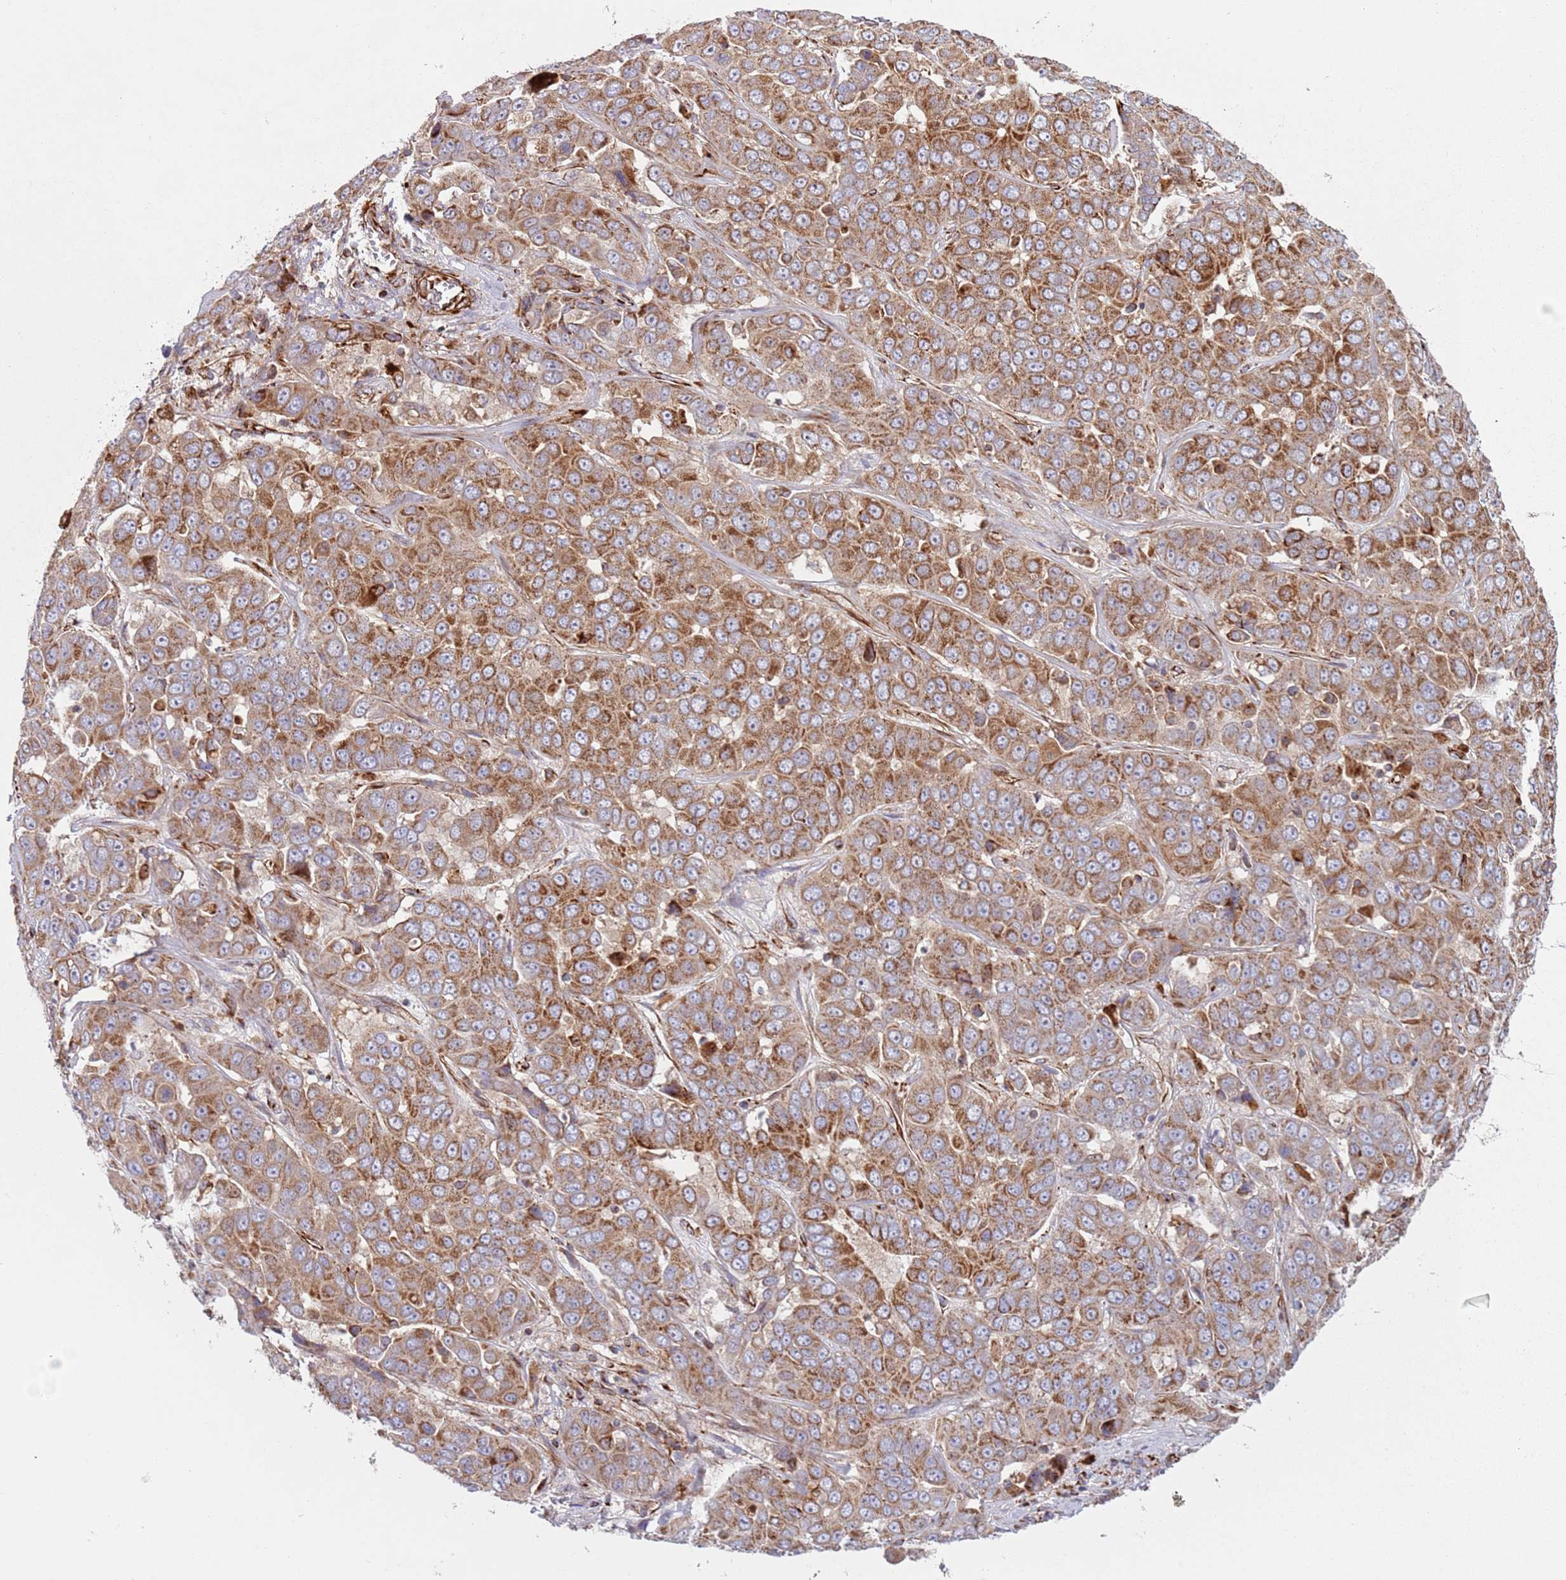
{"staining": {"intensity": "moderate", "quantity": ">75%", "location": "cytoplasmic/membranous"}, "tissue": "liver cancer", "cell_type": "Tumor cells", "image_type": "cancer", "snomed": [{"axis": "morphology", "description": "Cholangiocarcinoma"}, {"axis": "topography", "description": "Liver"}], "caption": "Liver cholangiocarcinoma stained with DAB (3,3'-diaminobenzidine) immunohistochemistry displays medium levels of moderate cytoplasmic/membranous expression in about >75% of tumor cells.", "gene": "SNAPIN", "patient": {"sex": "female", "age": 52}}